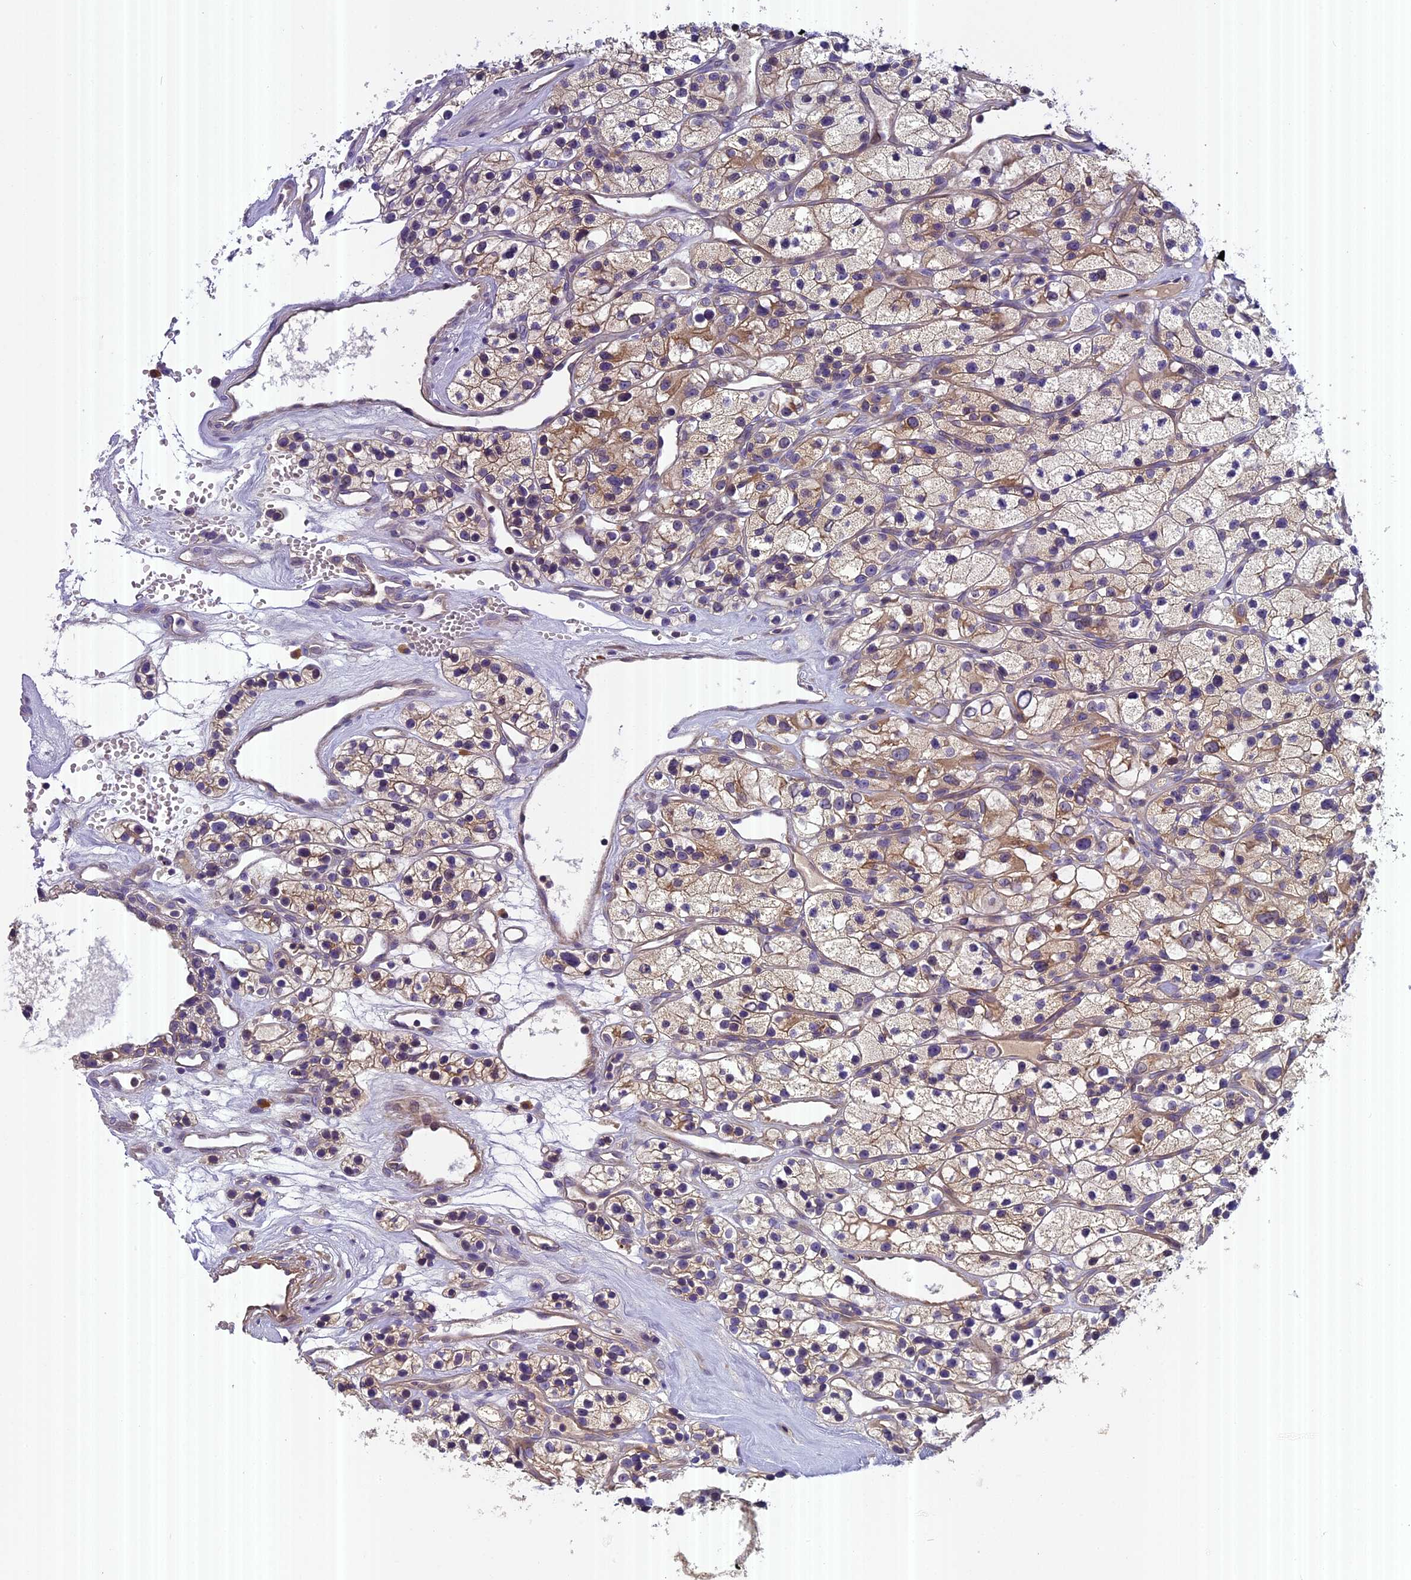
{"staining": {"intensity": "moderate", "quantity": "25%-75%", "location": "cytoplasmic/membranous"}, "tissue": "renal cancer", "cell_type": "Tumor cells", "image_type": "cancer", "snomed": [{"axis": "morphology", "description": "Adenocarcinoma, NOS"}, {"axis": "topography", "description": "Kidney"}], "caption": "This photomicrograph exhibits IHC staining of human renal cancer (adenocarcinoma), with medium moderate cytoplasmic/membranous staining in approximately 25%-75% of tumor cells.", "gene": "FAM98C", "patient": {"sex": "female", "age": 57}}